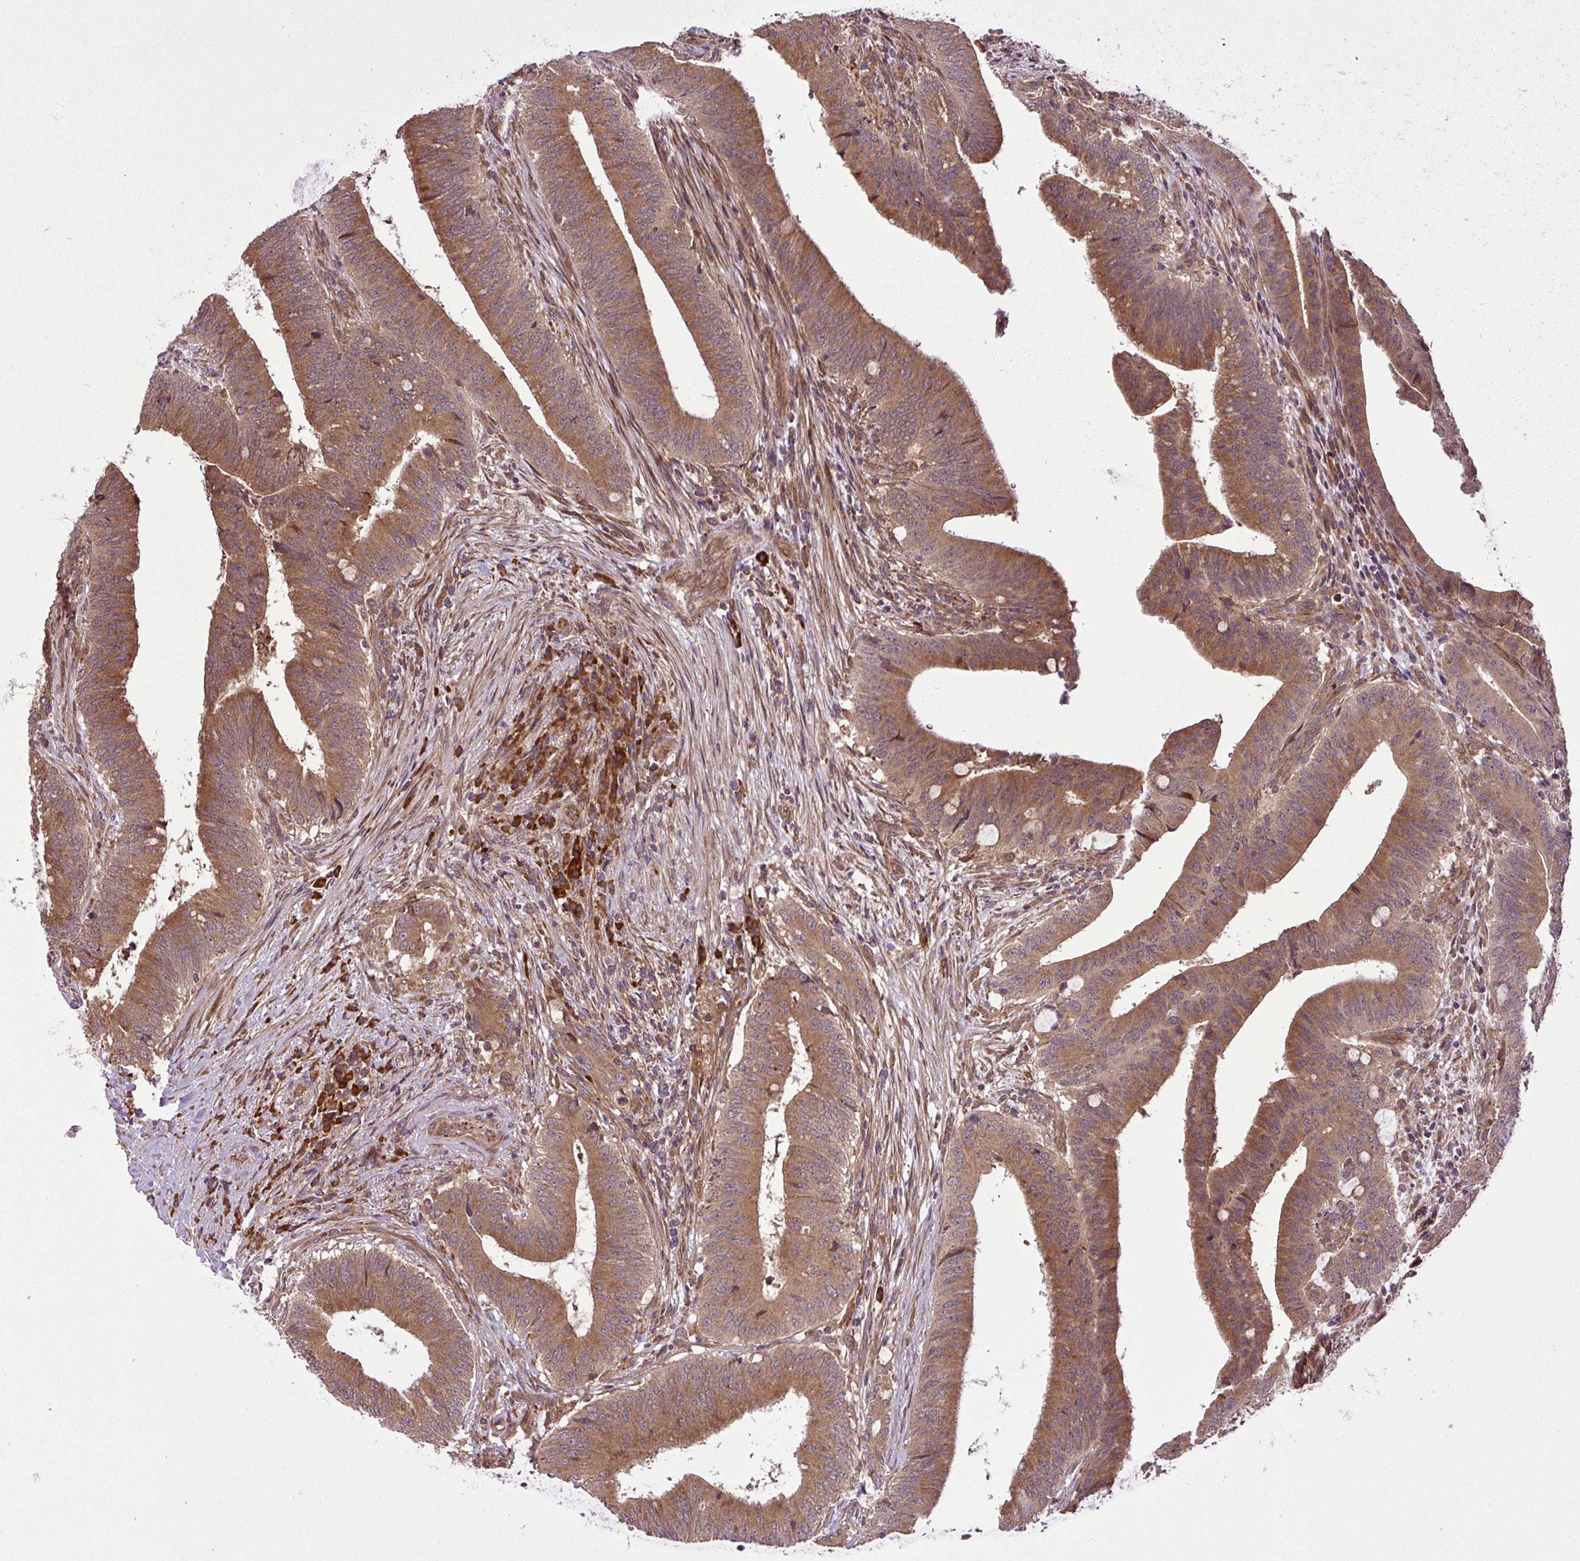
{"staining": {"intensity": "moderate", "quantity": ">75%", "location": "cytoplasmic/membranous"}, "tissue": "colorectal cancer", "cell_type": "Tumor cells", "image_type": "cancer", "snomed": [{"axis": "morphology", "description": "Adenocarcinoma, NOS"}, {"axis": "topography", "description": "Colon"}], "caption": "Adenocarcinoma (colorectal) stained with a brown dye demonstrates moderate cytoplasmic/membranous positive staining in about >75% of tumor cells.", "gene": "DLGAP4", "patient": {"sex": "female", "age": 43}}